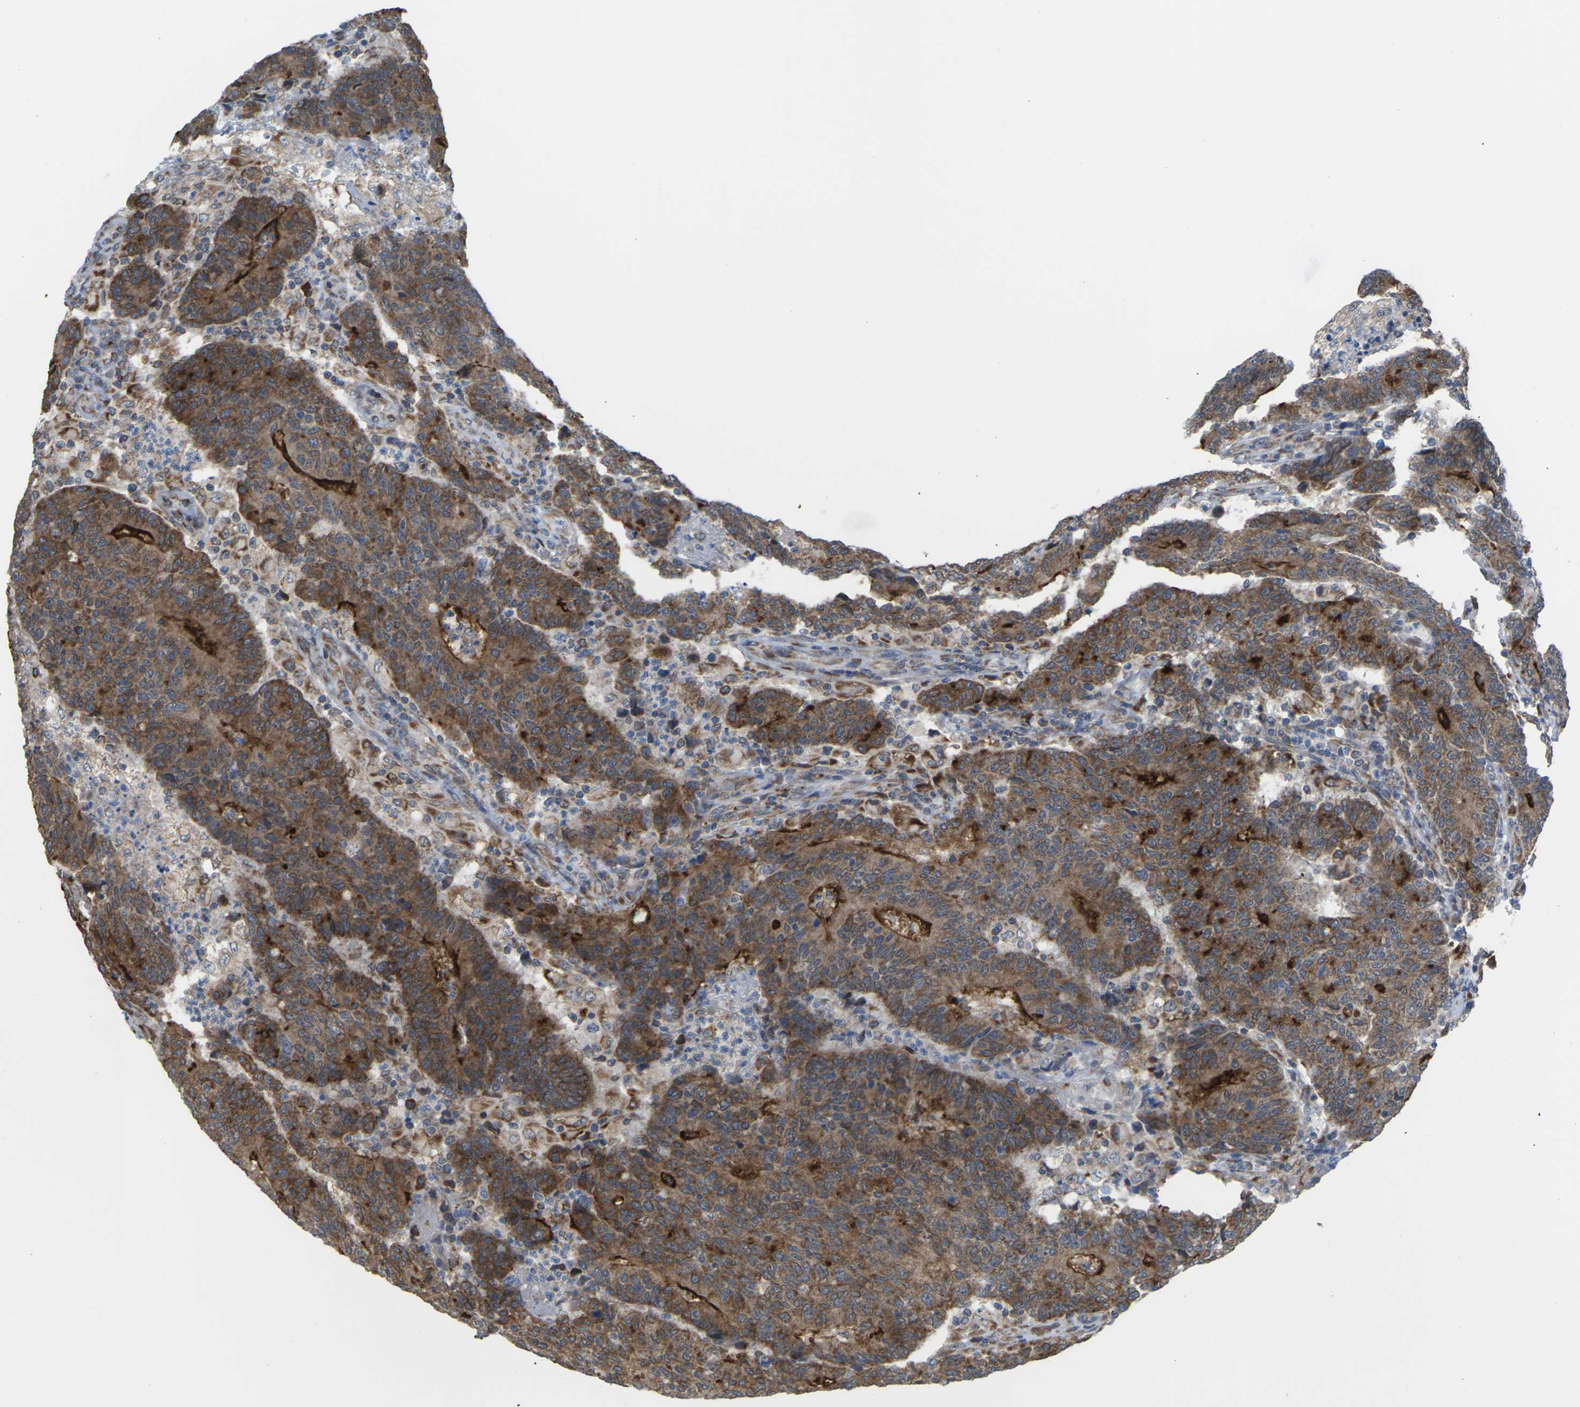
{"staining": {"intensity": "strong", "quantity": ">75%", "location": "cytoplasmic/membranous"}, "tissue": "colorectal cancer", "cell_type": "Tumor cells", "image_type": "cancer", "snomed": [{"axis": "morphology", "description": "Normal tissue, NOS"}, {"axis": "morphology", "description": "Adenocarcinoma, NOS"}, {"axis": "topography", "description": "Colon"}], "caption": "The immunohistochemical stain shows strong cytoplasmic/membranous staining in tumor cells of colorectal cancer tissue.", "gene": "PDZK1IP1", "patient": {"sex": "female", "age": 75}}